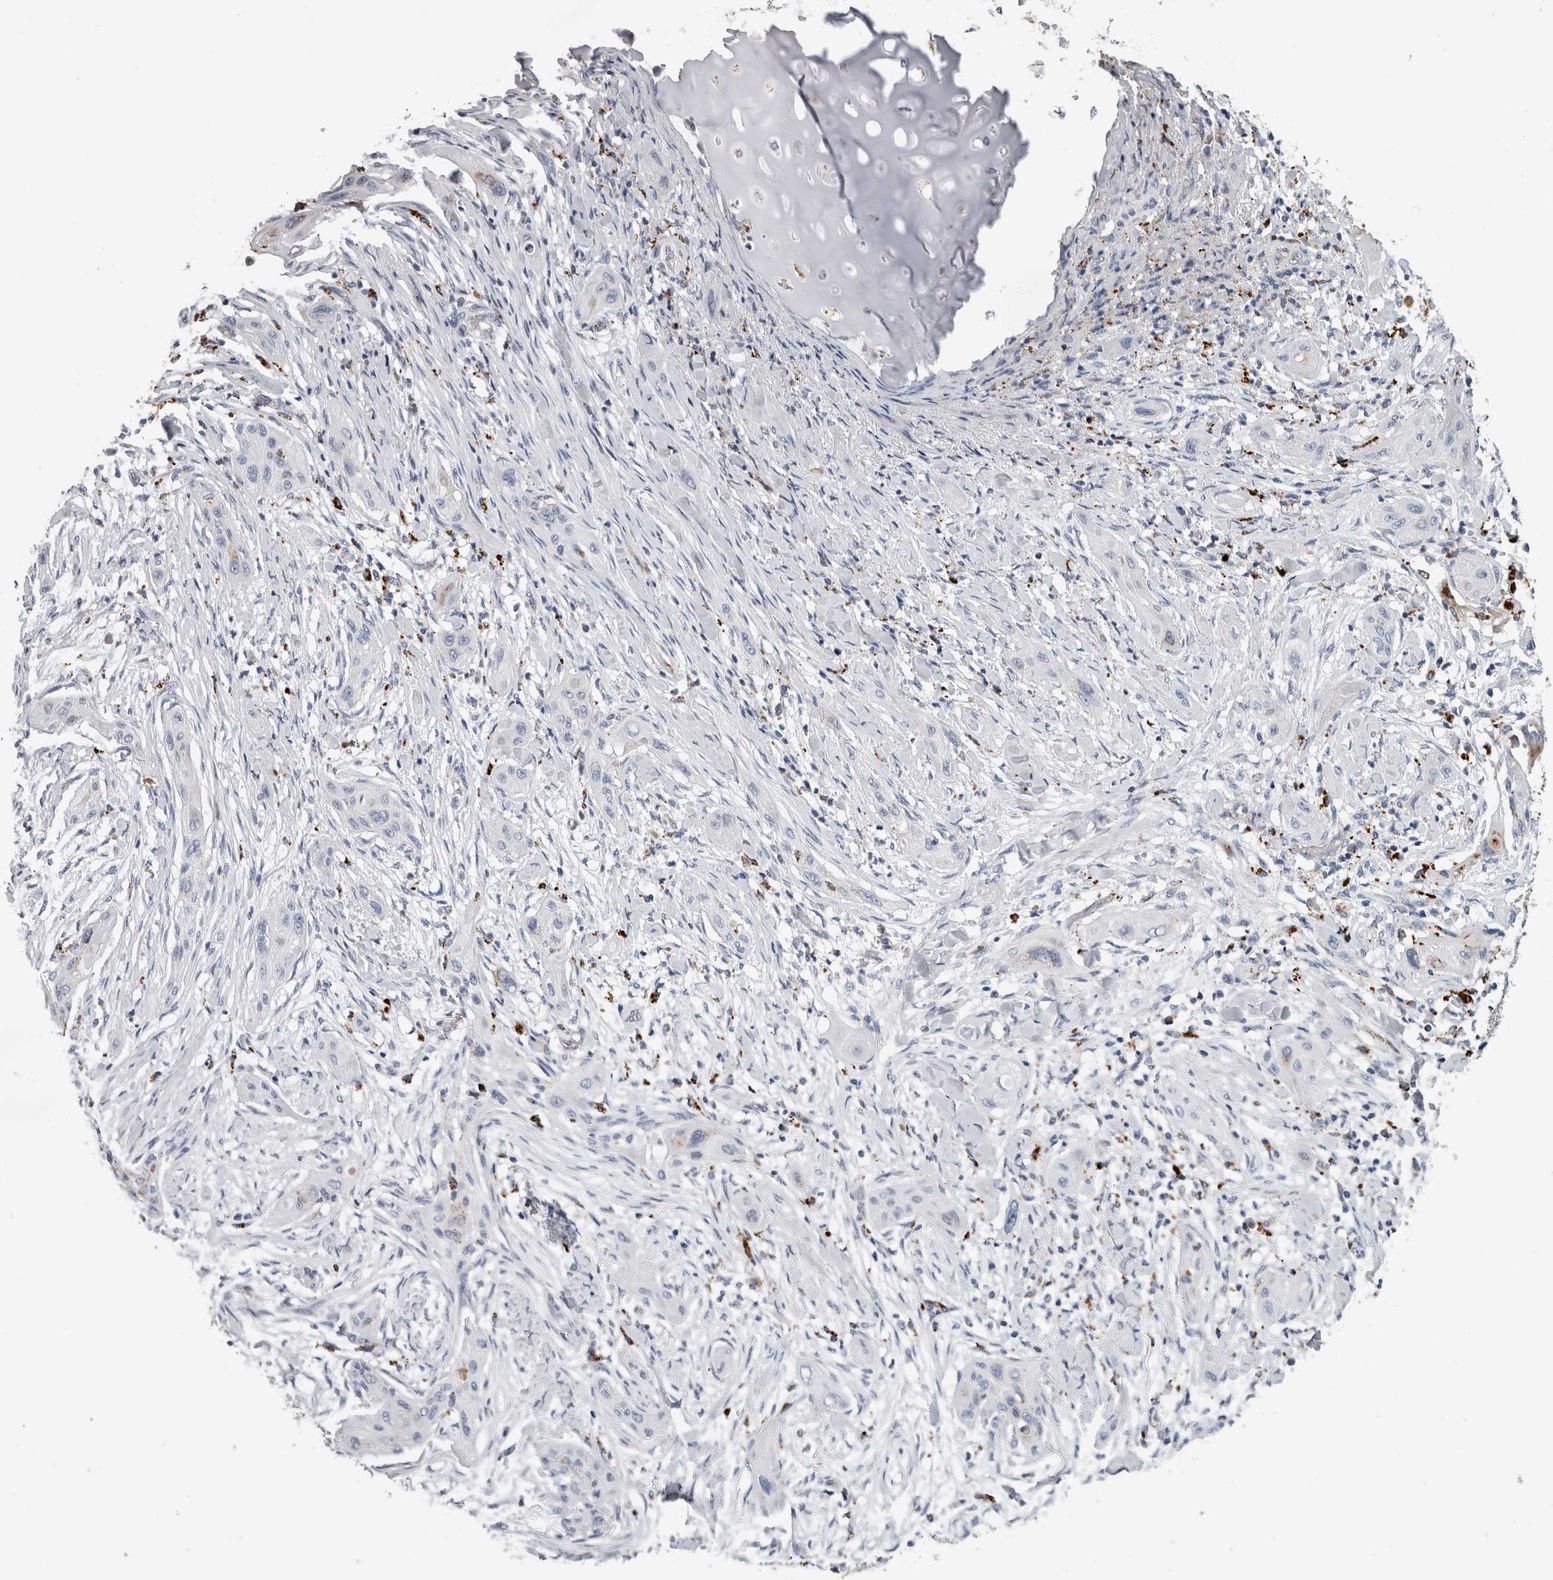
{"staining": {"intensity": "negative", "quantity": "none", "location": "none"}, "tissue": "lung cancer", "cell_type": "Tumor cells", "image_type": "cancer", "snomed": [{"axis": "morphology", "description": "Squamous cell carcinoma, NOS"}, {"axis": "topography", "description": "Lung"}], "caption": "Lung squamous cell carcinoma was stained to show a protein in brown. There is no significant positivity in tumor cells. Brightfield microscopy of immunohistochemistry (IHC) stained with DAB (3,3'-diaminobenzidine) (brown) and hematoxylin (blue), captured at high magnification.", "gene": "DPP7", "patient": {"sex": "female", "age": 47}}